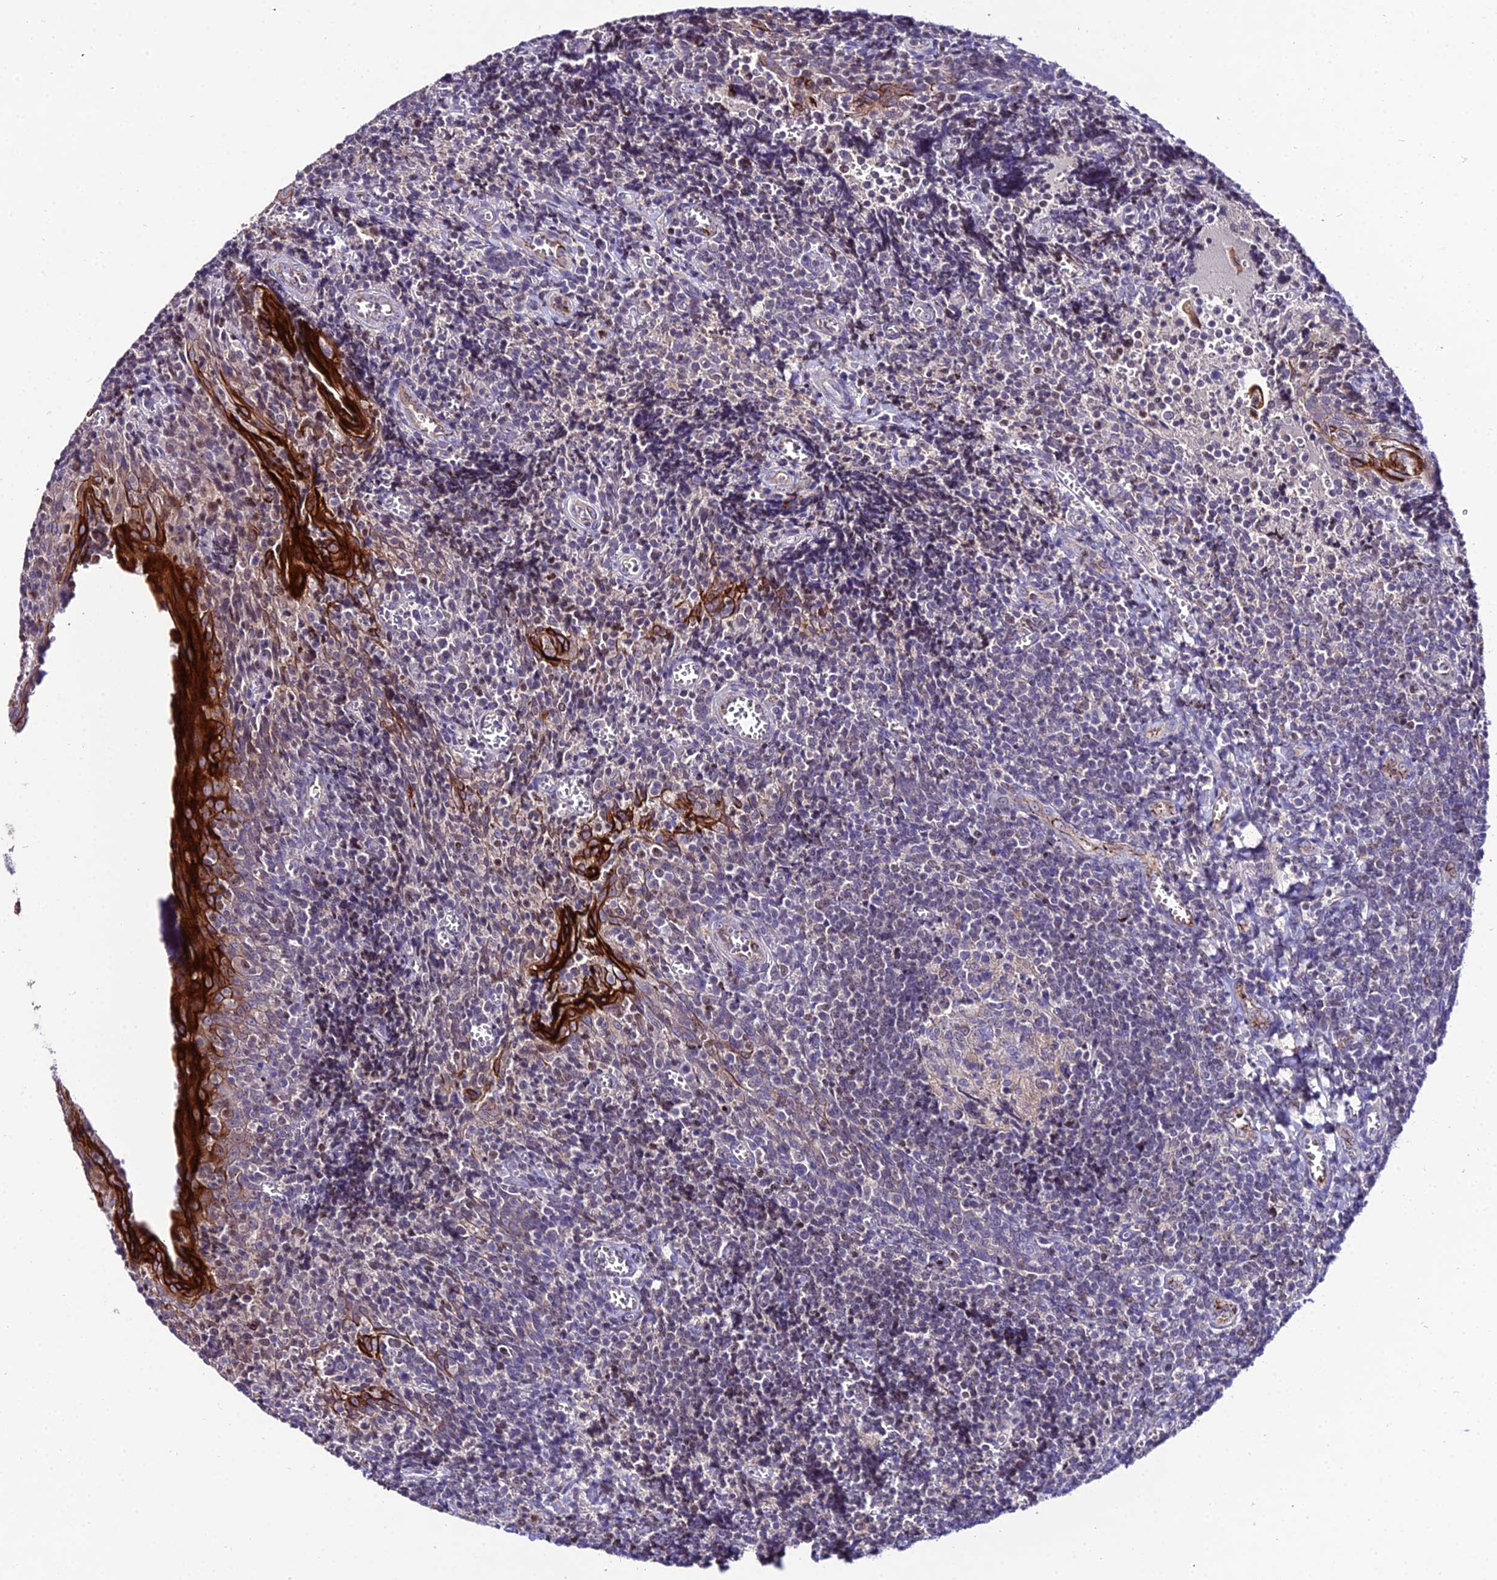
{"staining": {"intensity": "negative", "quantity": "none", "location": "none"}, "tissue": "tonsil", "cell_type": "Germinal center cells", "image_type": "normal", "snomed": [{"axis": "morphology", "description": "Normal tissue, NOS"}, {"axis": "topography", "description": "Tonsil"}], "caption": "Germinal center cells show no significant protein positivity in benign tonsil.", "gene": "SHQ1", "patient": {"sex": "male", "age": 27}}